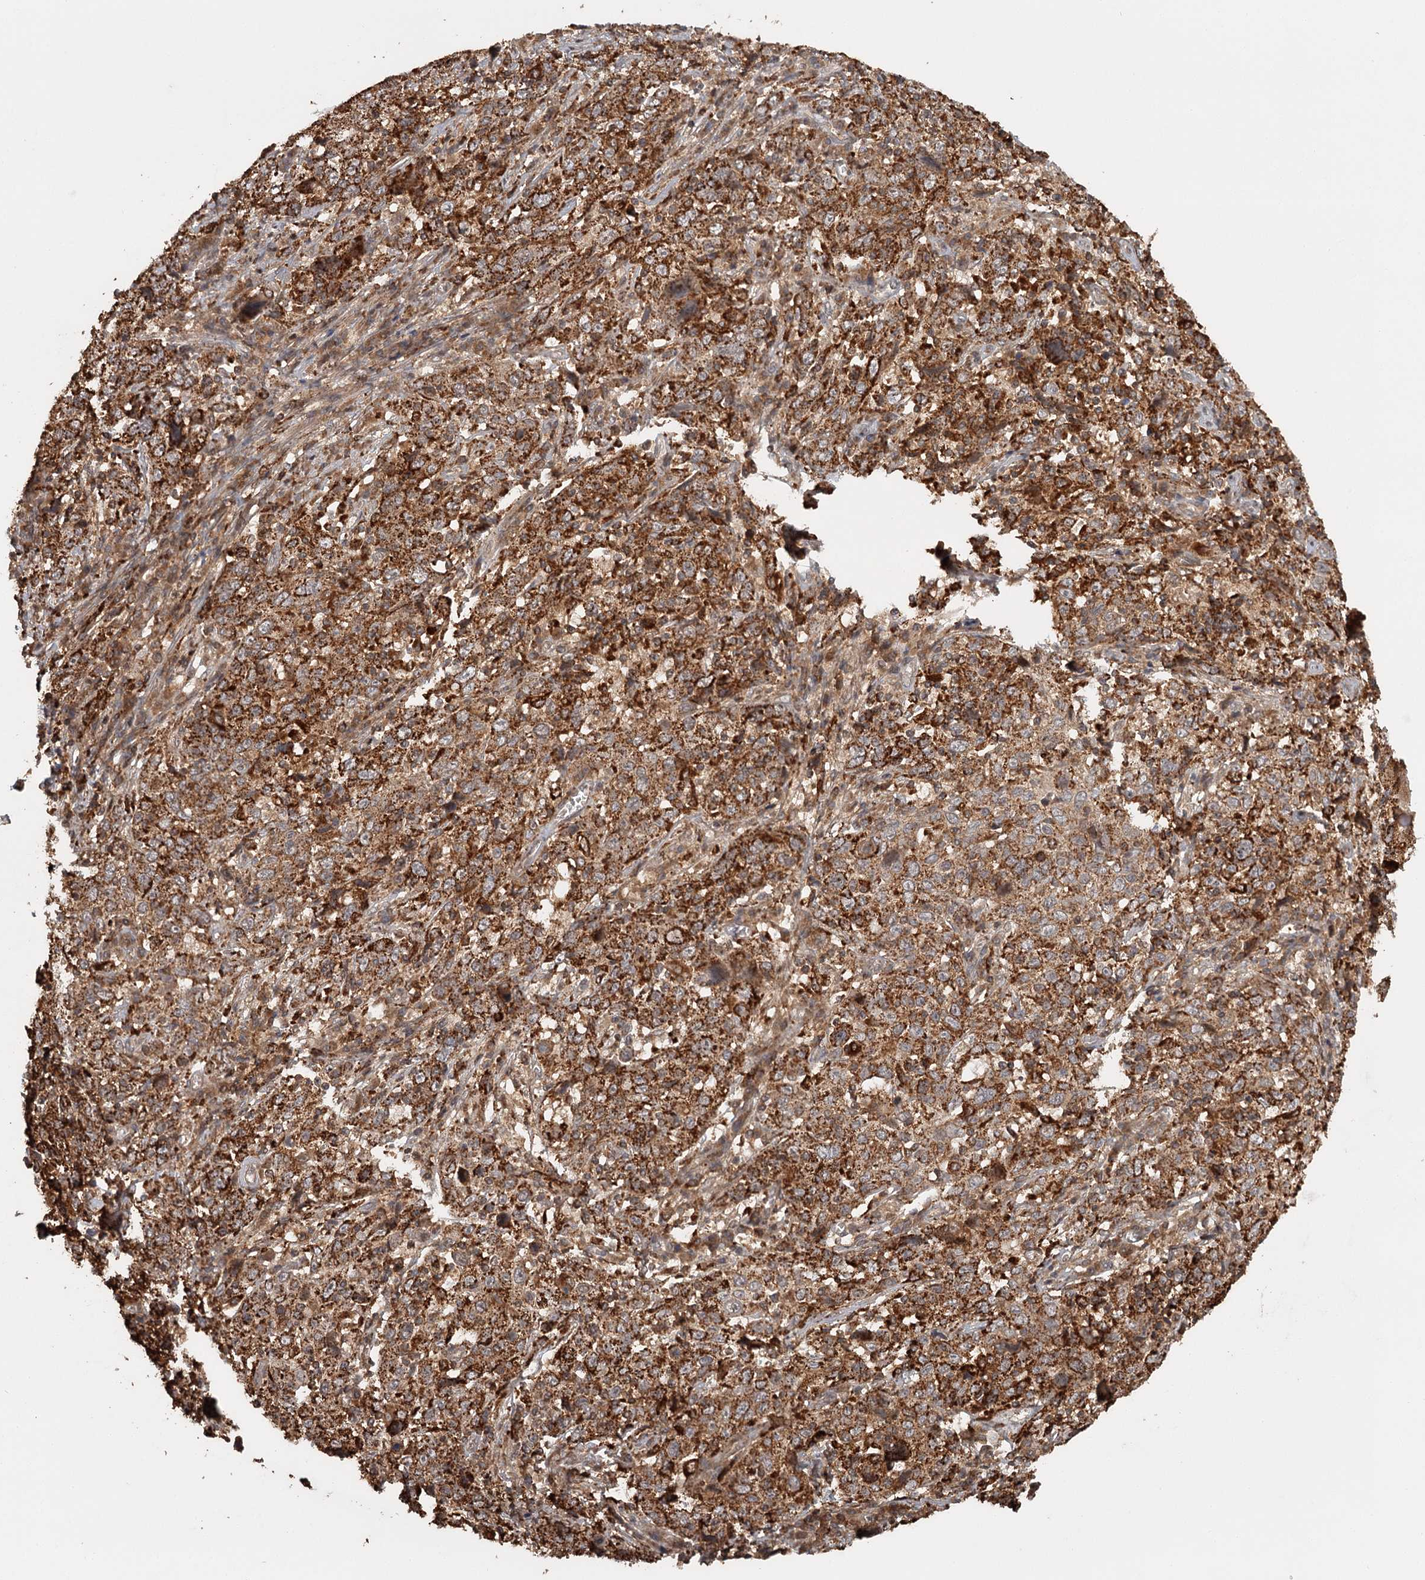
{"staining": {"intensity": "strong", "quantity": ">75%", "location": "cytoplasmic/membranous"}, "tissue": "cervical cancer", "cell_type": "Tumor cells", "image_type": "cancer", "snomed": [{"axis": "morphology", "description": "Squamous cell carcinoma, NOS"}, {"axis": "topography", "description": "Cervix"}], "caption": "About >75% of tumor cells in squamous cell carcinoma (cervical) demonstrate strong cytoplasmic/membranous protein expression as visualized by brown immunohistochemical staining.", "gene": "FAXC", "patient": {"sex": "female", "age": 46}}